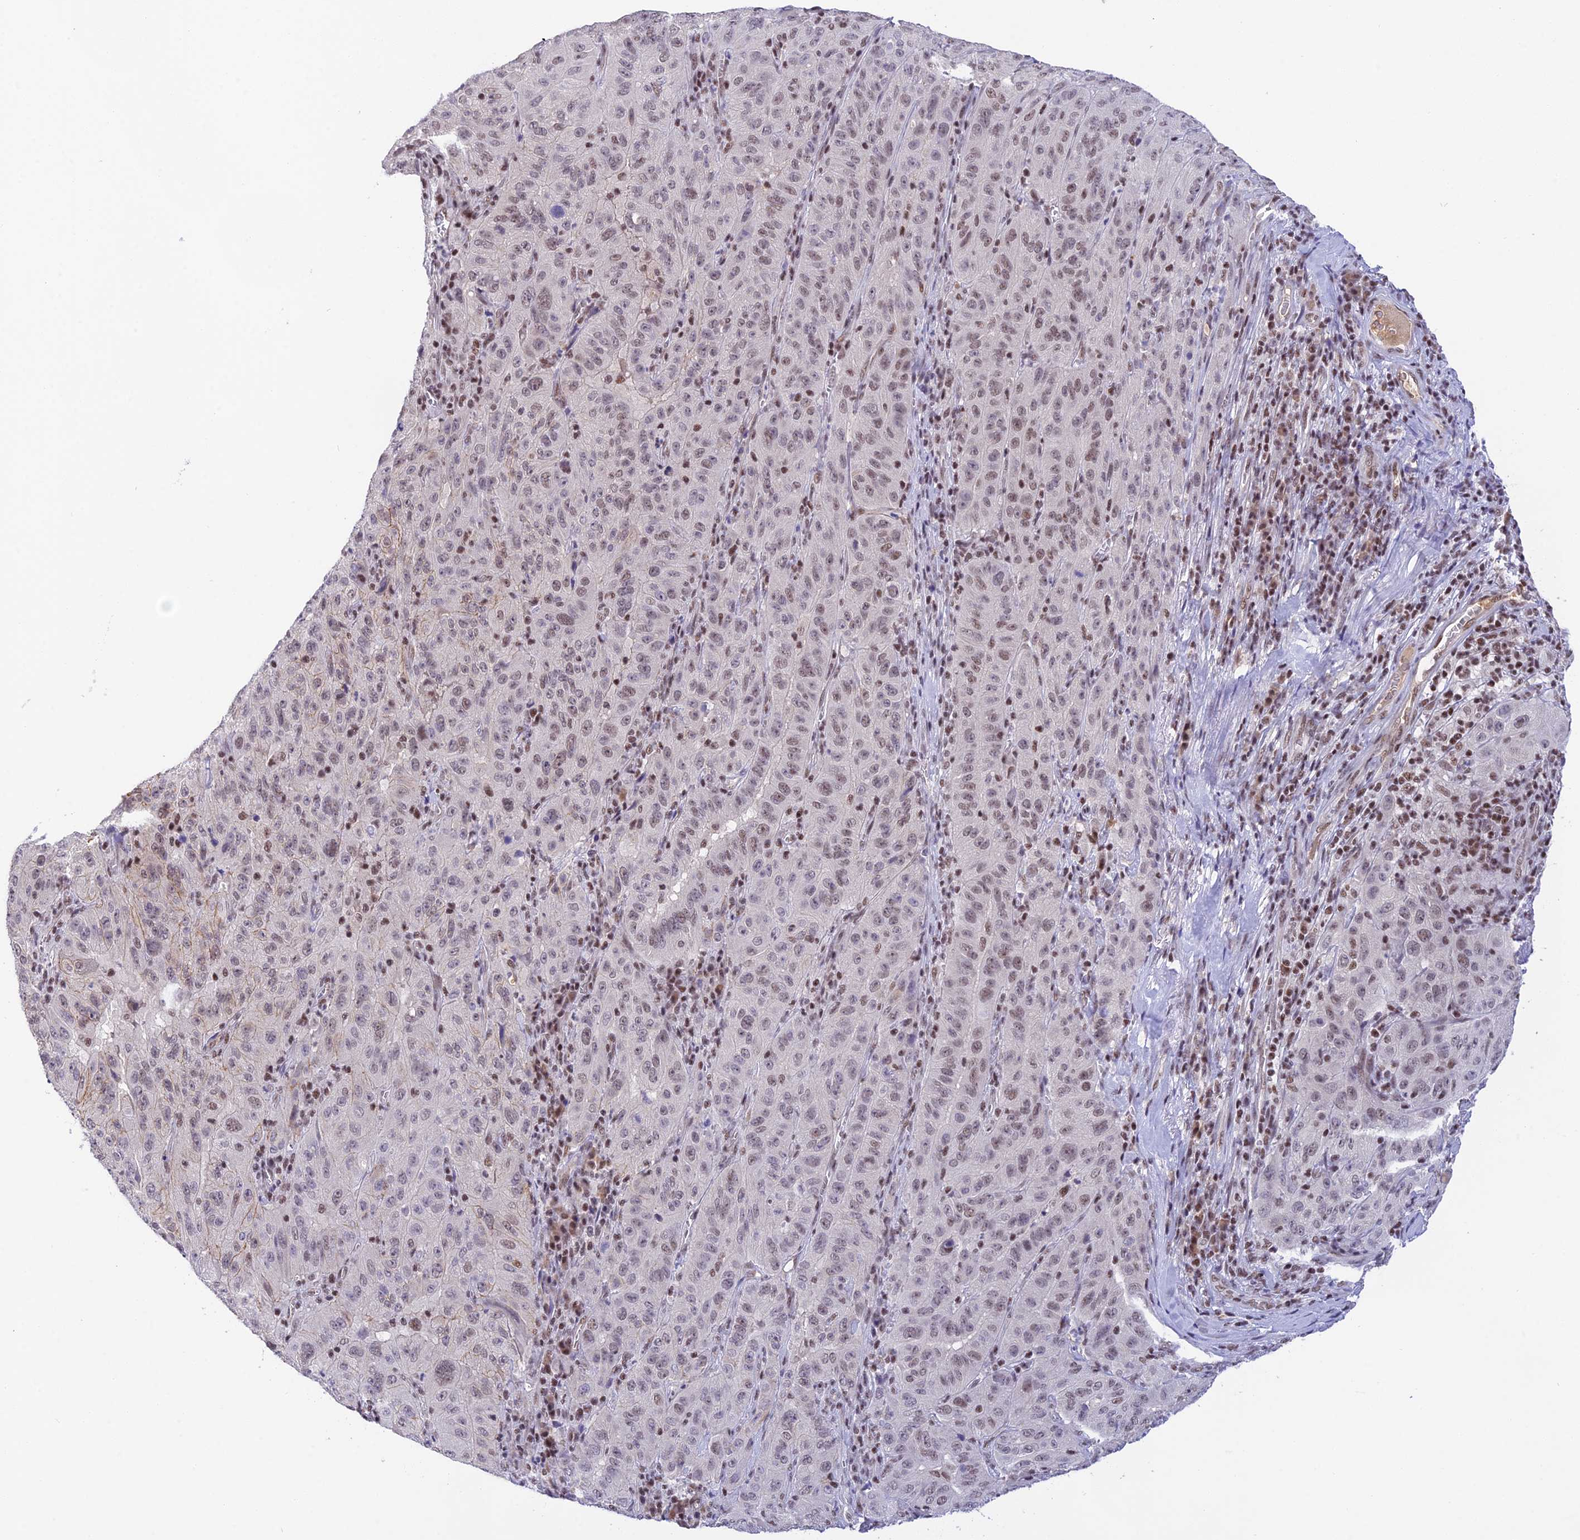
{"staining": {"intensity": "weak", "quantity": "25%-75%", "location": "nuclear"}, "tissue": "pancreatic cancer", "cell_type": "Tumor cells", "image_type": "cancer", "snomed": [{"axis": "morphology", "description": "Adenocarcinoma, NOS"}, {"axis": "topography", "description": "Pancreas"}], "caption": "Pancreatic cancer (adenocarcinoma) stained with DAB immunohistochemistry (IHC) shows low levels of weak nuclear positivity in about 25%-75% of tumor cells.", "gene": "THAP11", "patient": {"sex": "male", "age": 63}}